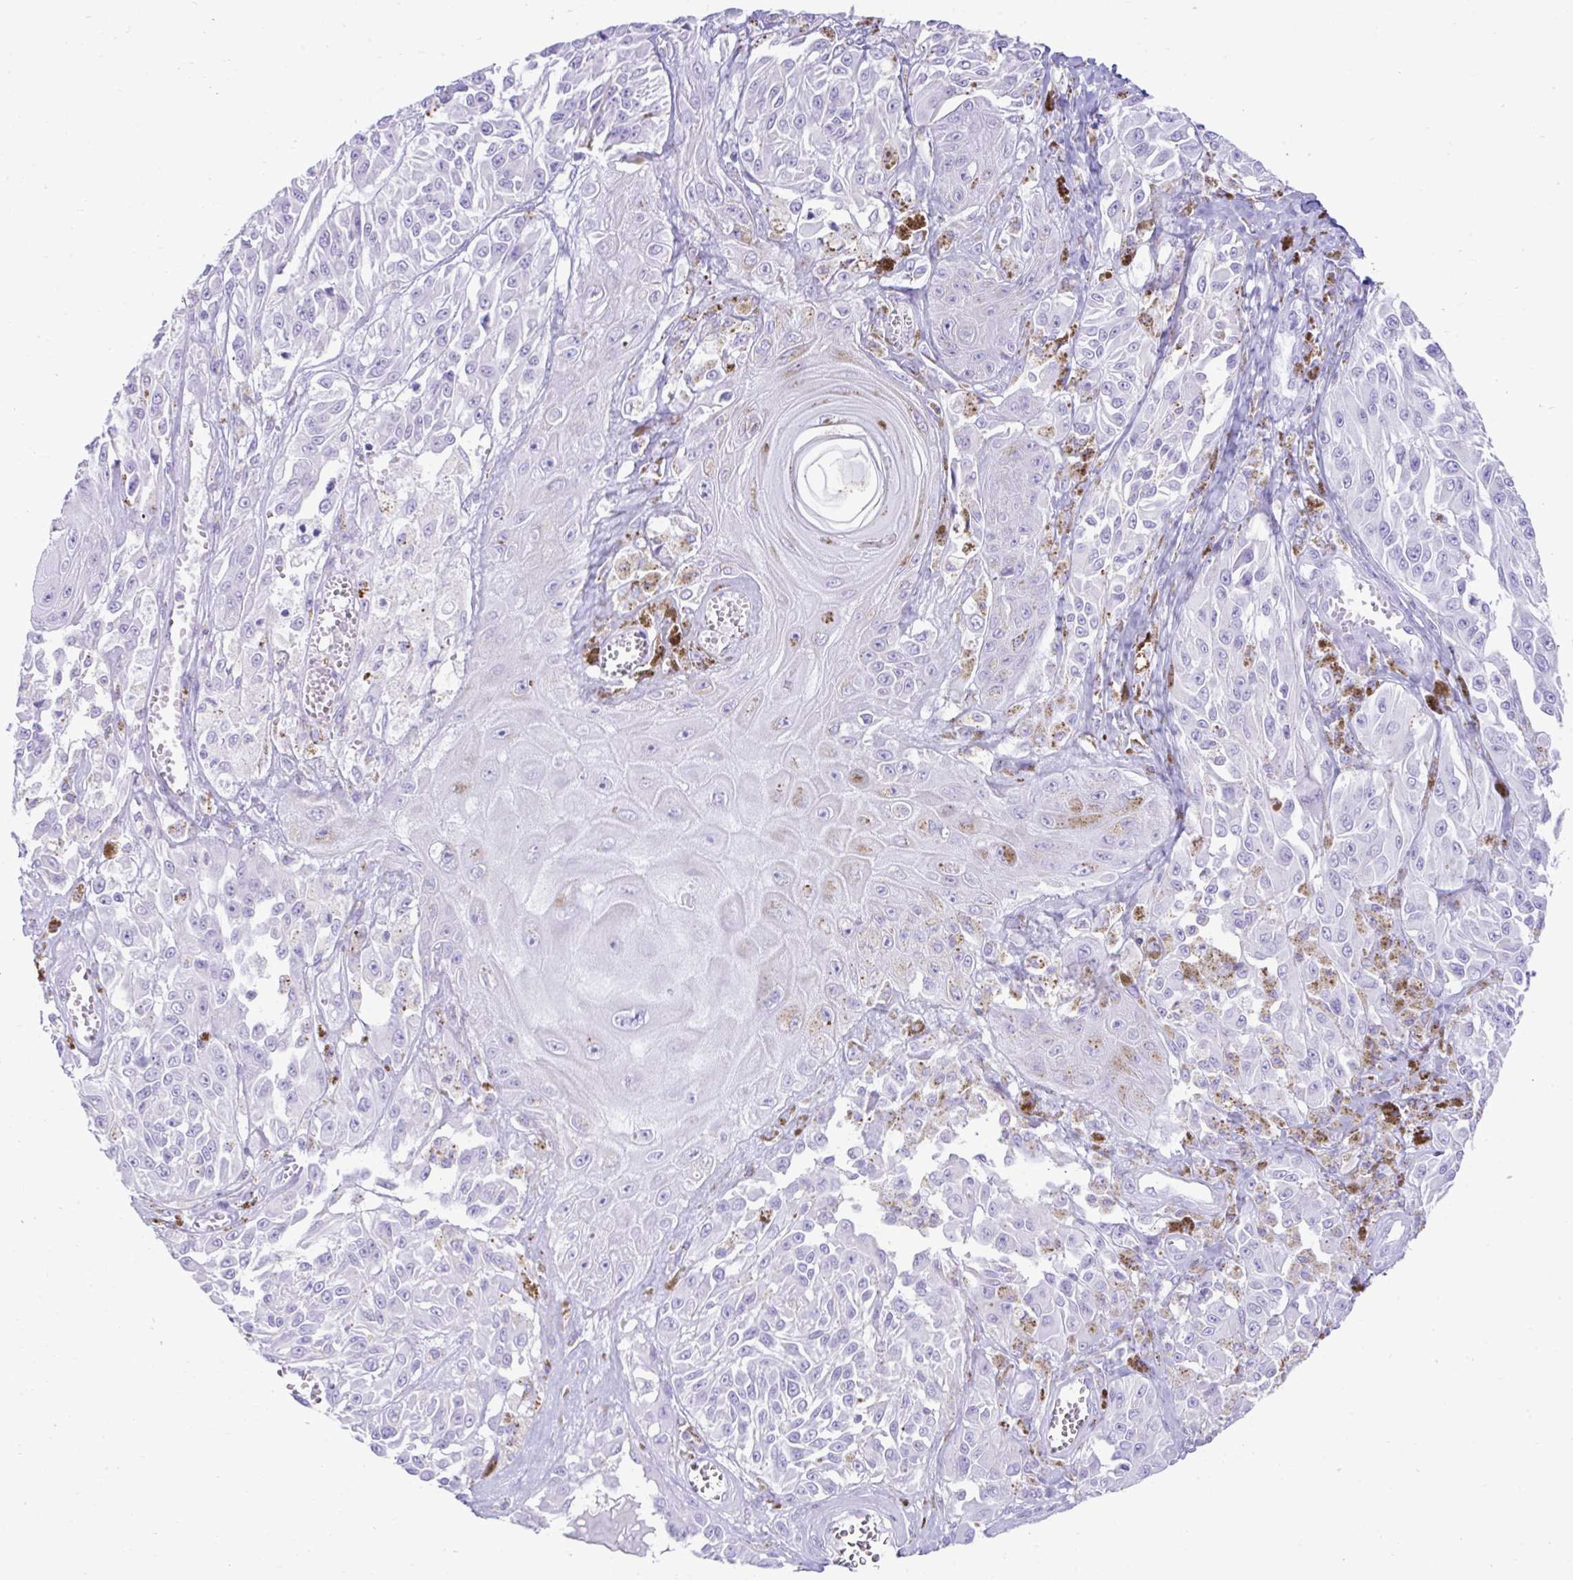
{"staining": {"intensity": "negative", "quantity": "none", "location": "none"}, "tissue": "melanoma", "cell_type": "Tumor cells", "image_type": "cancer", "snomed": [{"axis": "morphology", "description": "Malignant melanoma, NOS"}, {"axis": "topography", "description": "Skin"}], "caption": "The micrograph displays no staining of tumor cells in malignant melanoma.", "gene": "PSCA", "patient": {"sex": "male", "age": 94}}